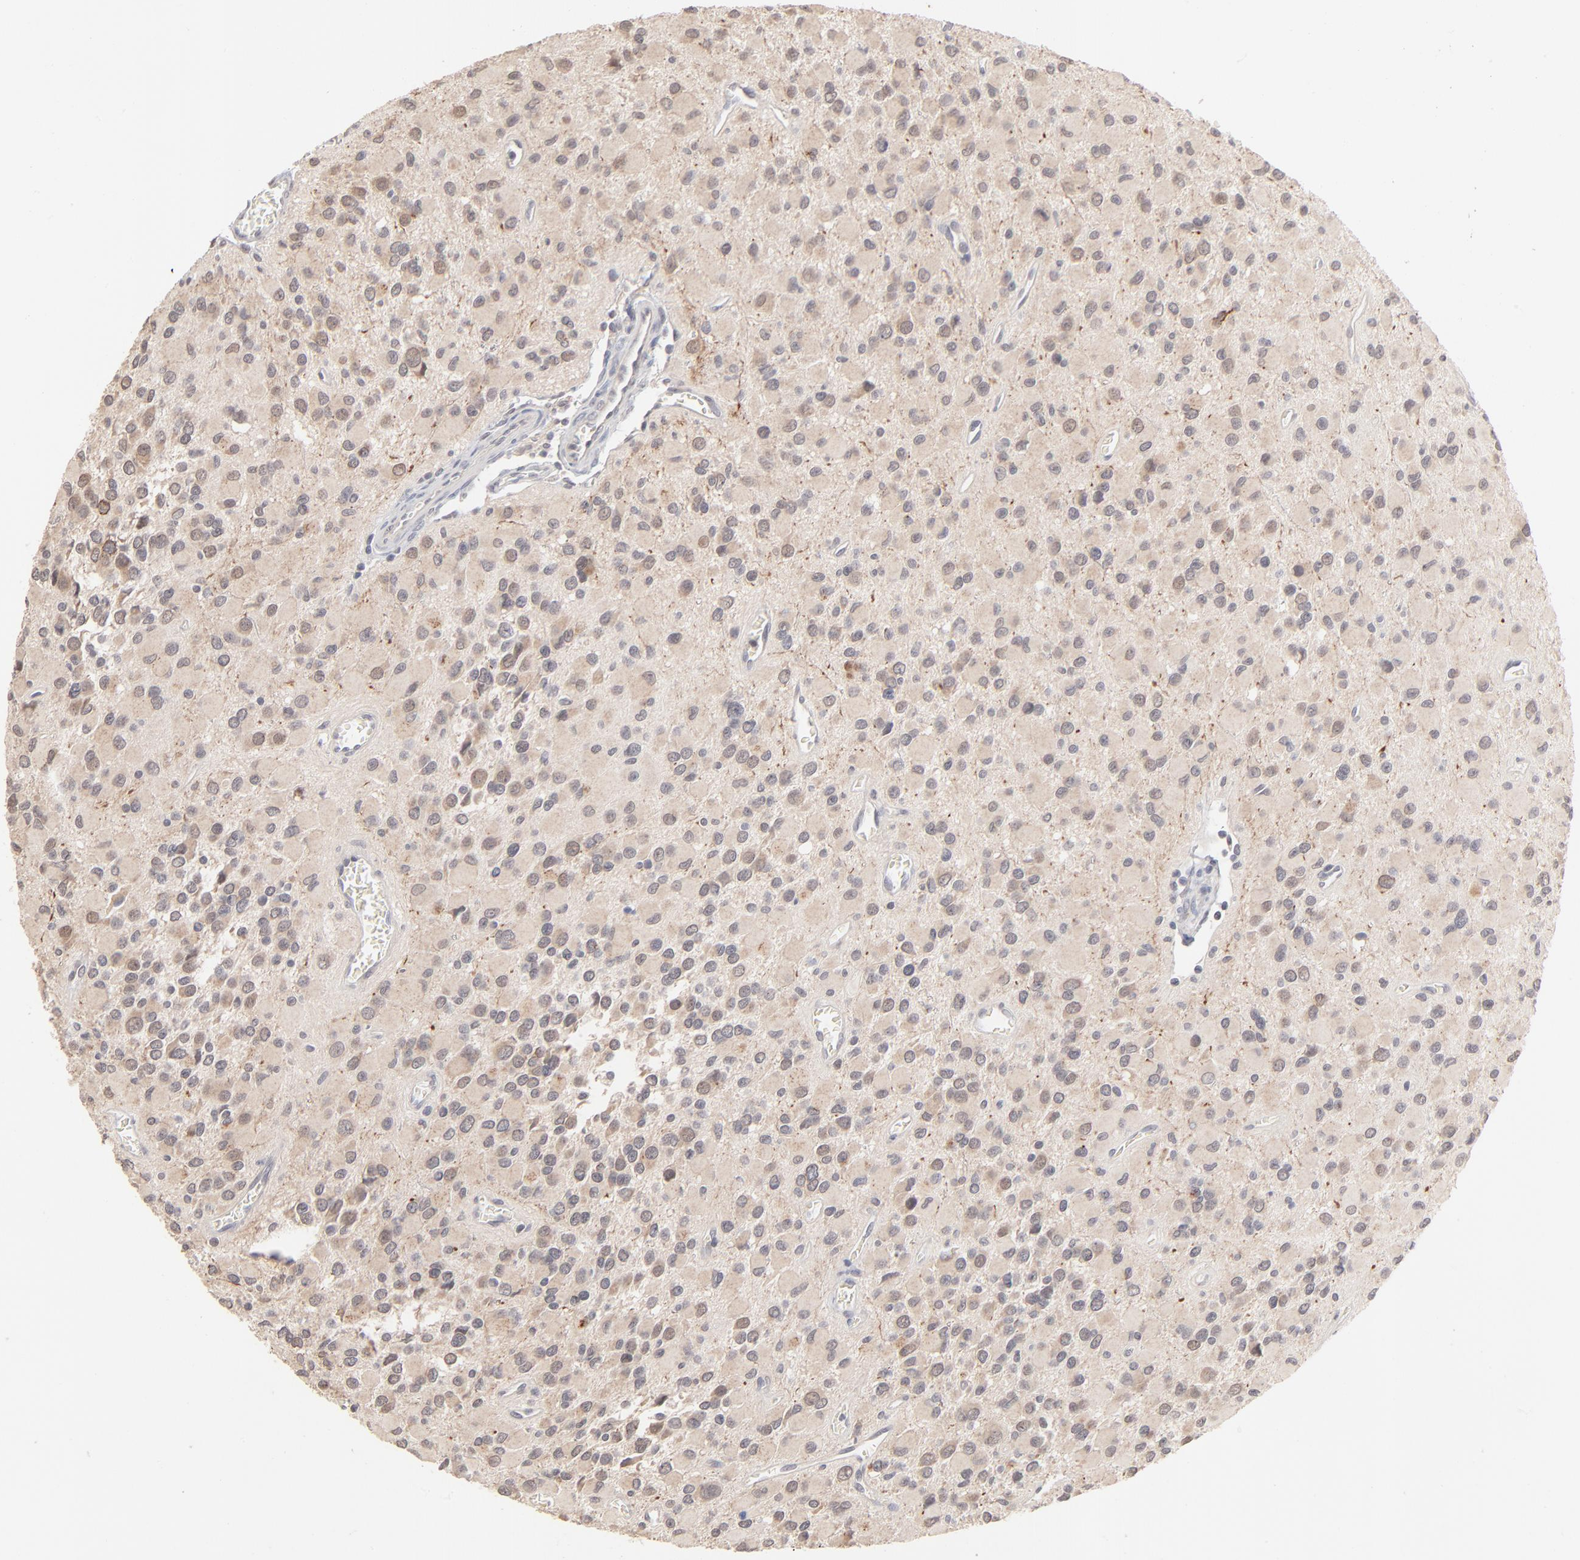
{"staining": {"intensity": "weak", "quantity": "<25%", "location": "nuclear"}, "tissue": "glioma", "cell_type": "Tumor cells", "image_type": "cancer", "snomed": [{"axis": "morphology", "description": "Glioma, malignant, Low grade"}, {"axis": "topography", "description": "Brain"}], "caption": "This is a micrograph of IHC staining of malignant glioma (low-grade), which shows no positivity in tumor cells.", "gene": "MSL2", "patient": {"sex": "male", "age": 42}}